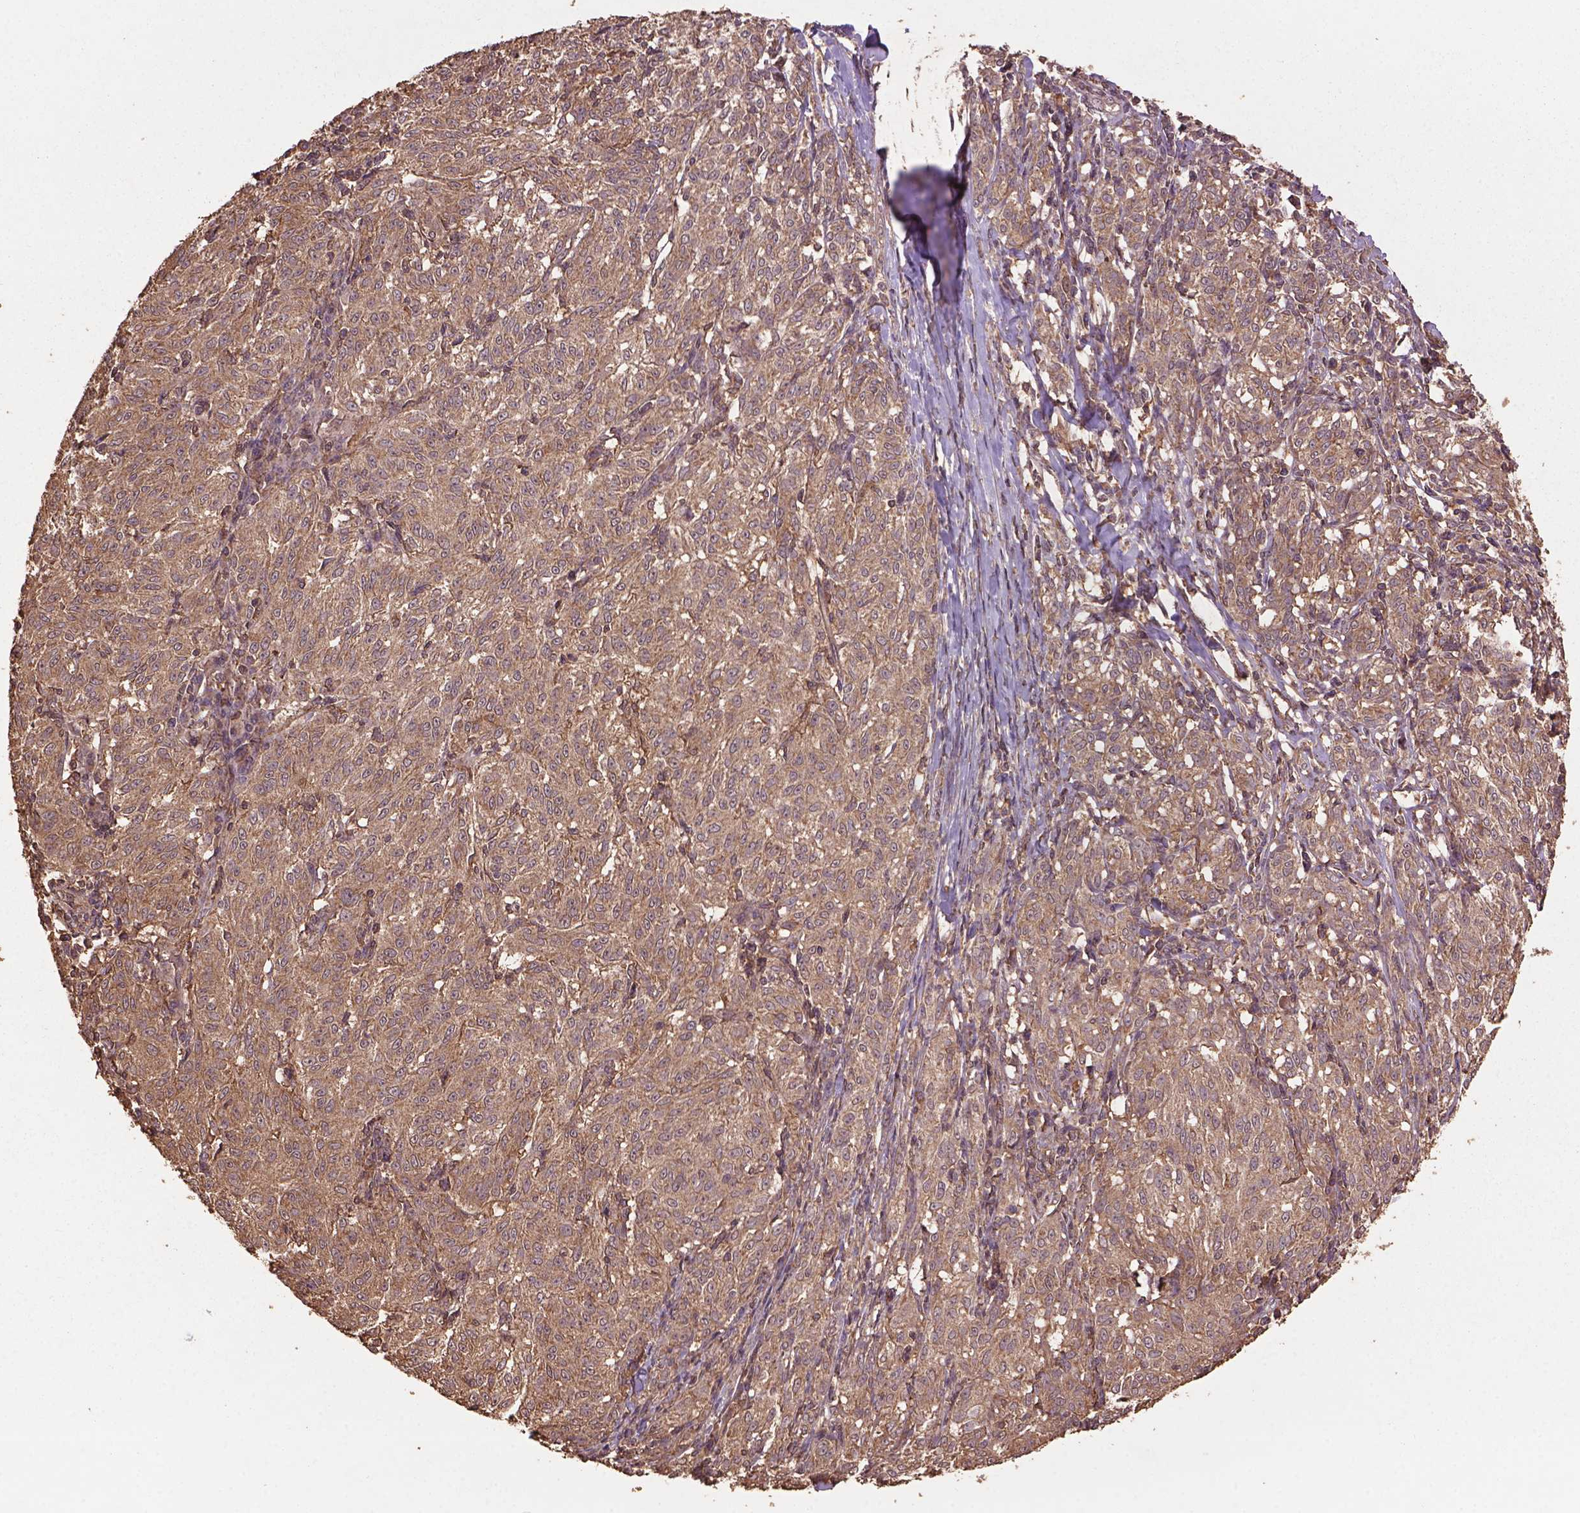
{"staining": {"intensity": "weak", "quantity": ">75%", "location": "cytoplasmic/membranous"}, "tissue": "melanoma", "cell_type": "Tumor cells", "image_type": "cancer", "snomed": [{"axis": "morphology", "description": "Malignant melanoma, NOS"}, {"axis": "topography", "description": "Skin"}], "caption": "Malignant melanoma stained for a protein displays weak cytoplasmic/membranous positivity in tumor cells.", "gene": "BABAM1", "patient": {"sex": "female", "age": 72}}